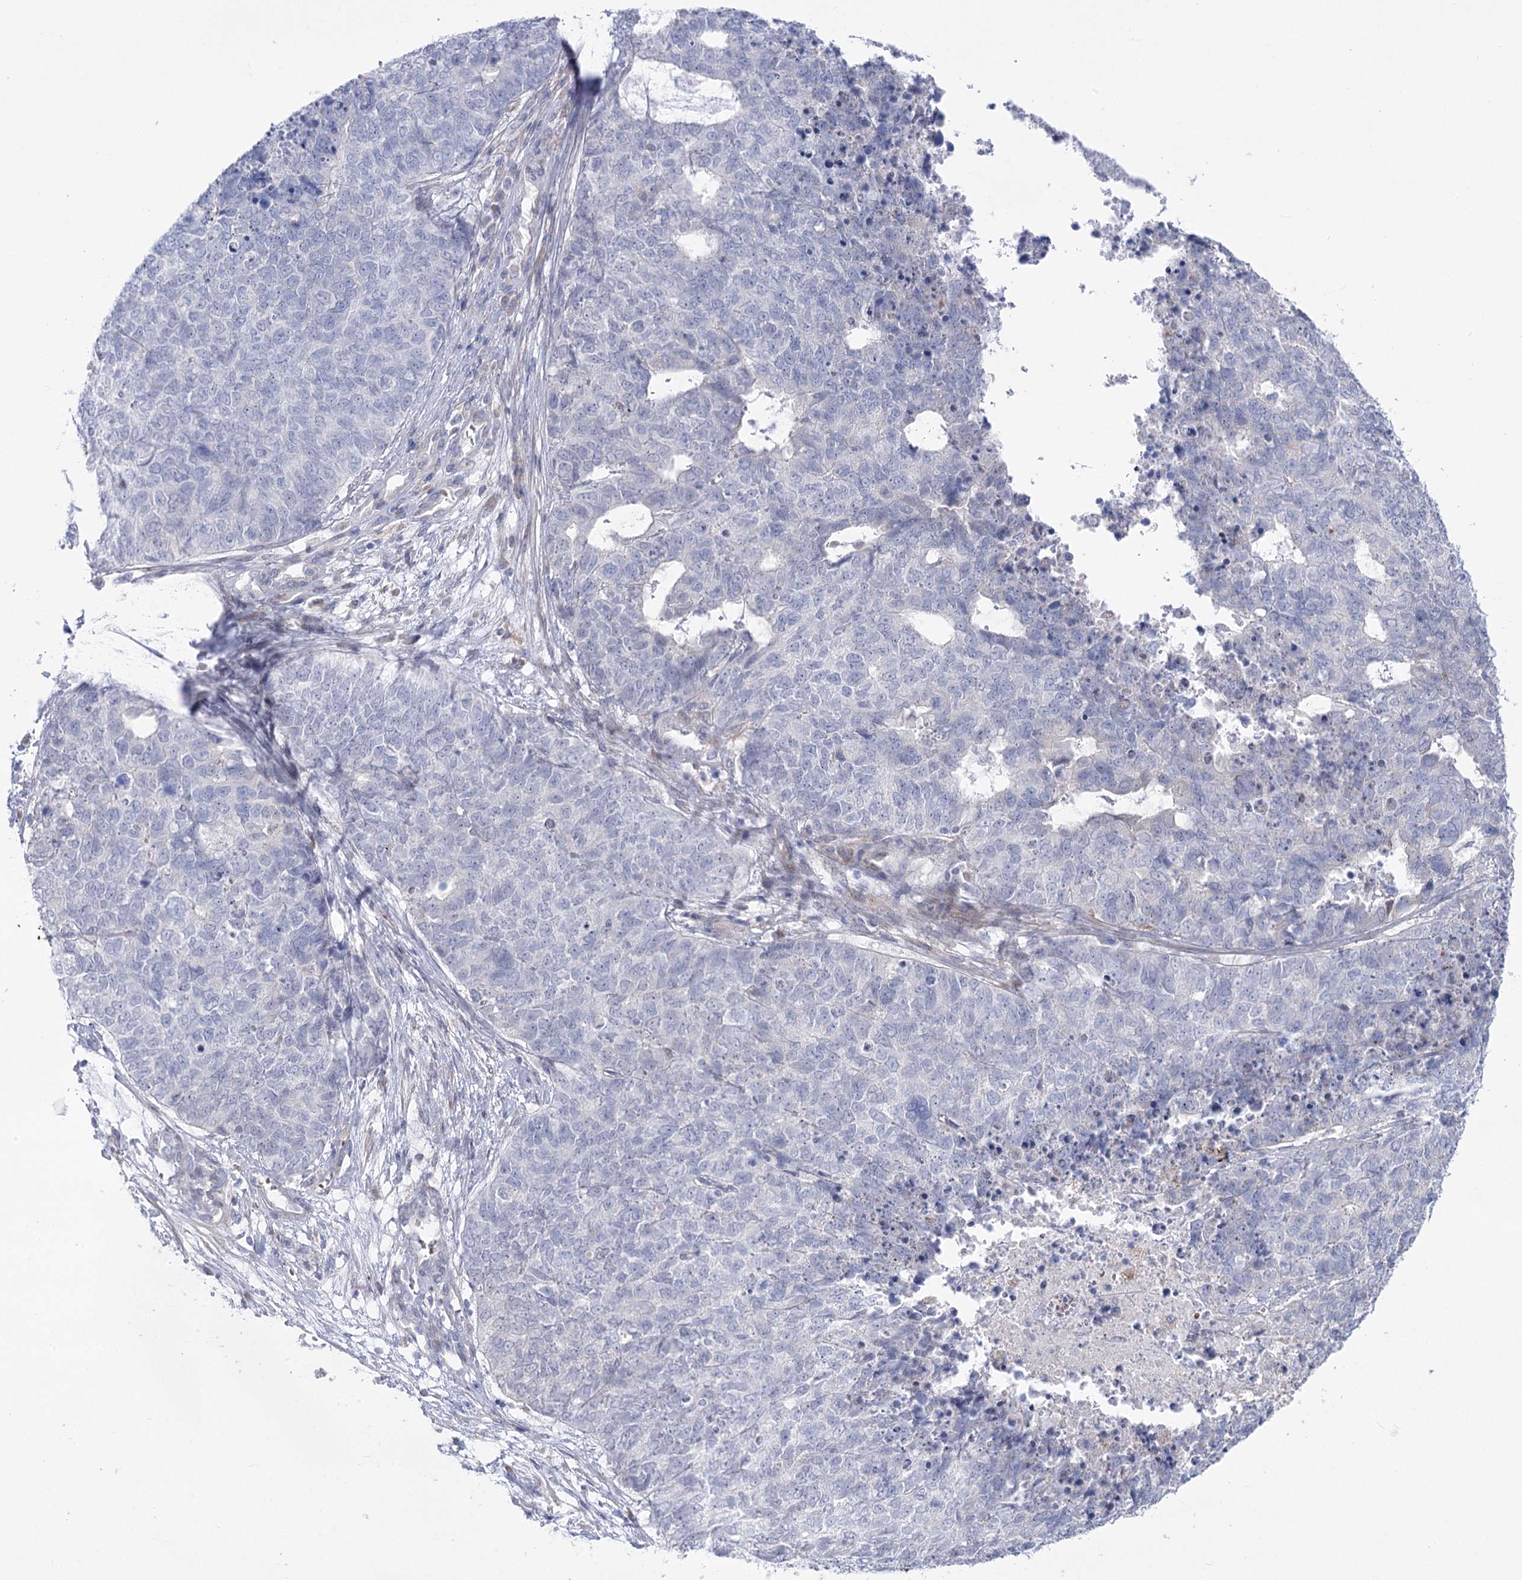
{"staining": {"intensity": "negative", "quantity": "none", "location": "none"}, "tissue": "cervical cancer", "cell_type": "Tumor cells", "image_type": "cancer", "snomed": [{"axis": "morphology", "description": "Squamous cell carcinoma, NOS"}, {"axis": "topography", "description": "Cervix"}], "caption": "Cervical cancer (squamous cell carcinoma) stained for a protein using immunohistochemistry (IHC) shows no positivity tumor cells.", "gene": "SIAE", "patient": {"sex": "female", "age": 63}}